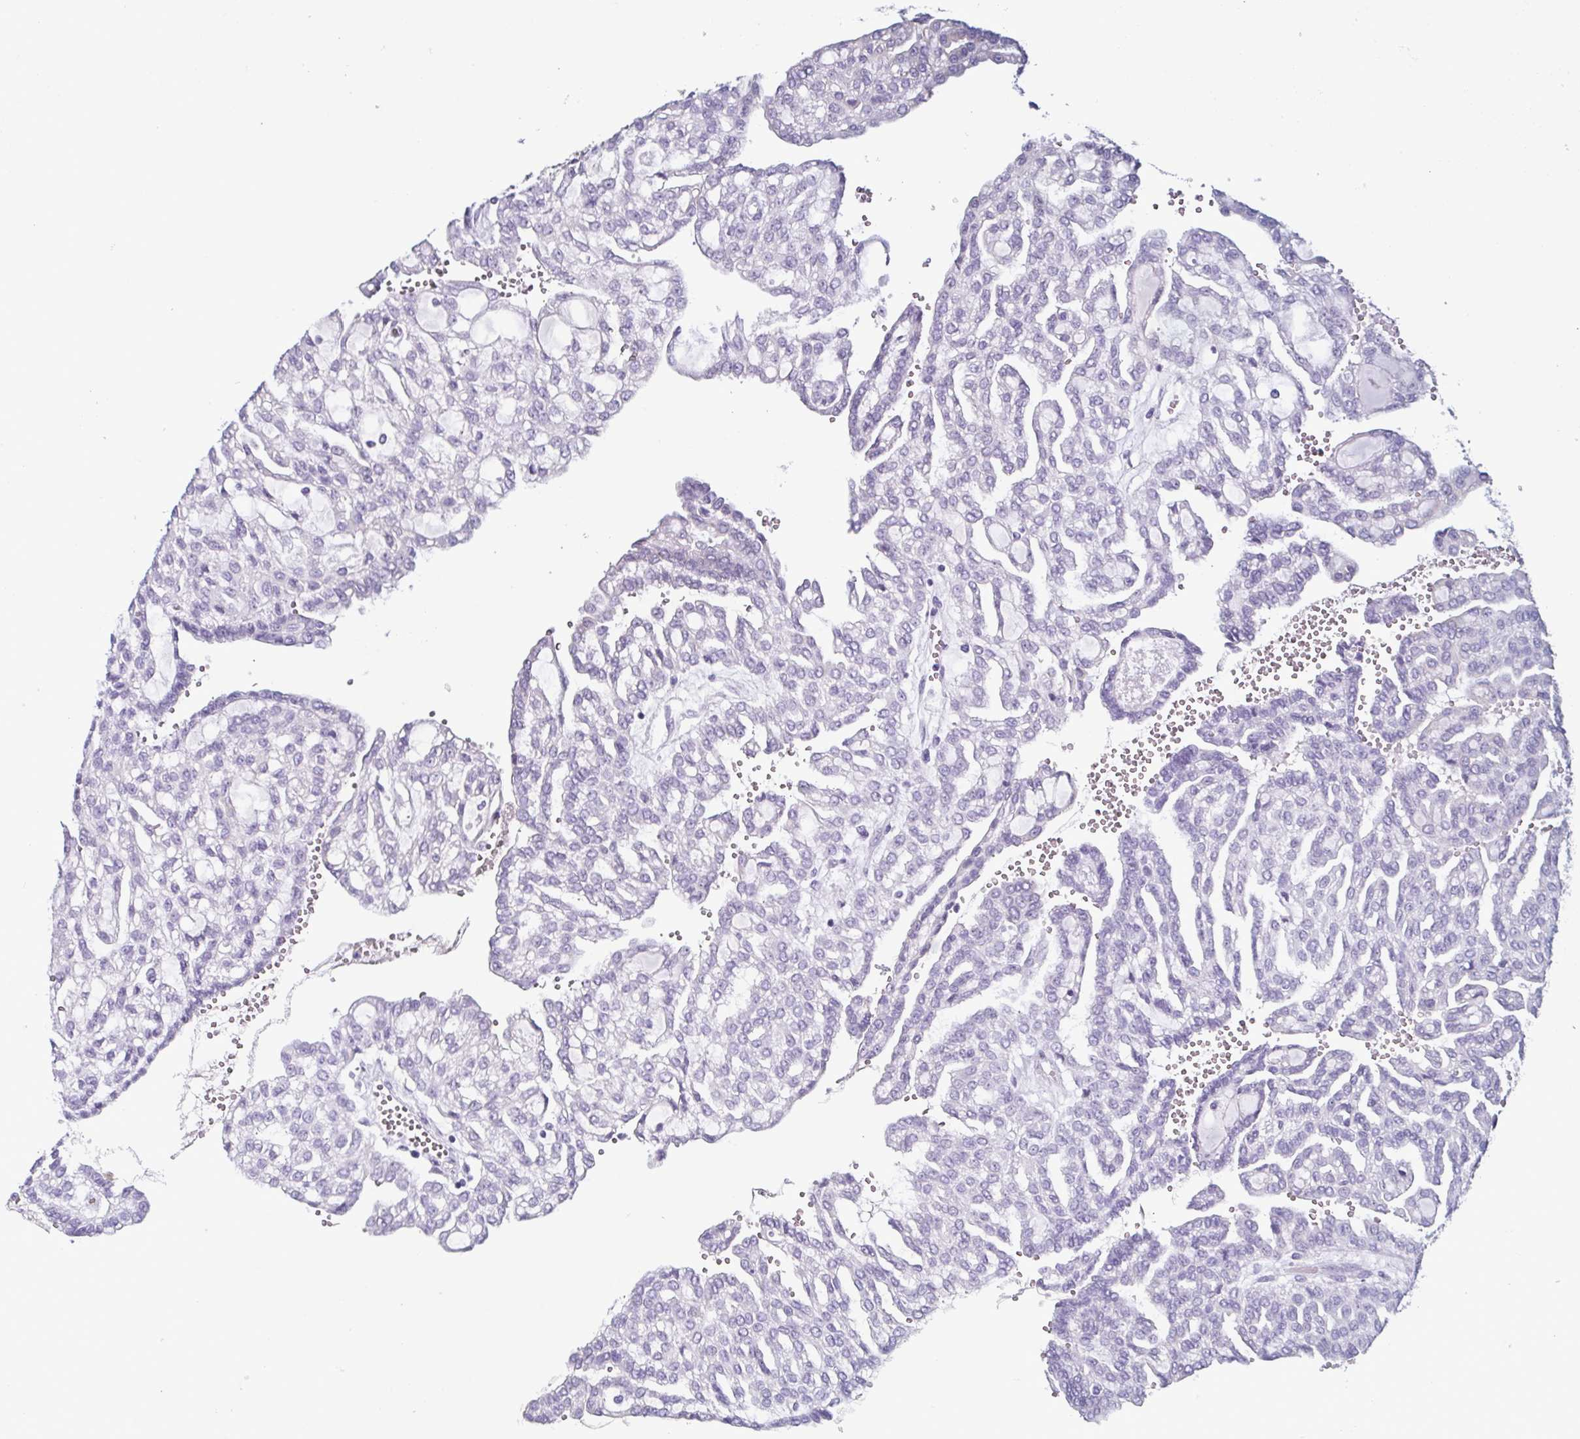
{"staining": {"intensity": "negative", "quantity": "none", "location": "none"}, "tissue": "renal cancer", "cell_type": "Tumor cells", "image_type": "cancer", "snomed": [{"axis": "morphology", "description": "Adenocarcinoma, NOS"}, {"axis": "topography", "description": "Kidney"}], "caption": "The IHC micrograph has no significant staining in tumor cells of renal cancer tissue. (DAB IHC visualized using brightfield microscopy, high magnification).", "gene": "KRT10", "patient": {"sex": "male", "age": 63}}